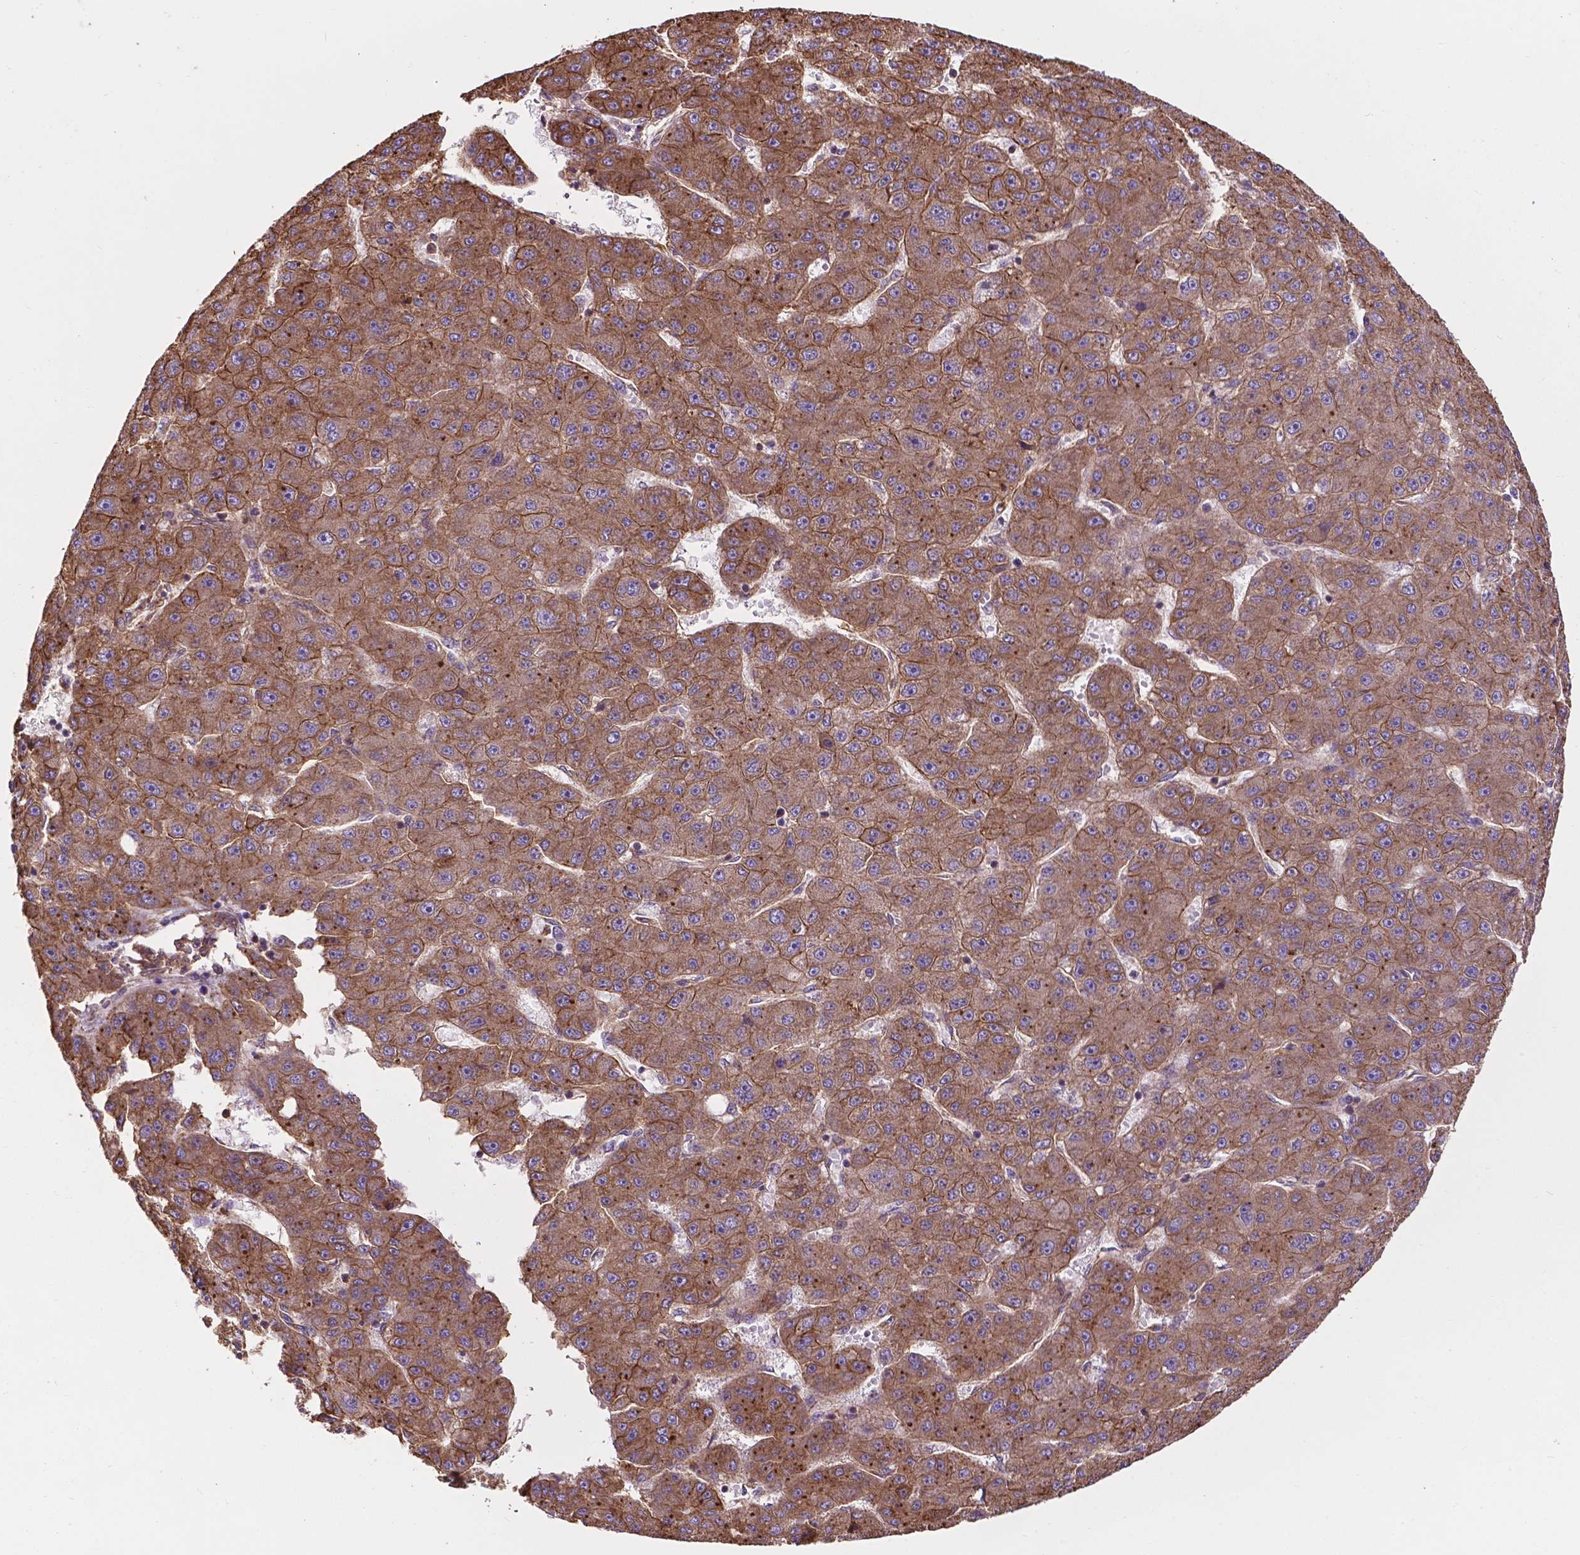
{"staining": {"intensity": "moderate", "quantity": ">75%", "location": "cytoplasmic/membranous"}, "tissue": "liver cancer", "cell_type": "Tumor cells", "image_type": "cancer", "snomed": [{"axis": "morphology", "description": "Carcinoma, Hepatocellular, NOS"}, {"axis": "topography", "description": "Liver"}], "caption": "Protein analysis of liver cancer (hepatocellular carcinoma) tissue exhibits moderate cytoplasmic/membranous positivity in approximately >75% of tumor cells.", "gene": "CCDC71L", "patient": {"sex": "male", "age": 67}}